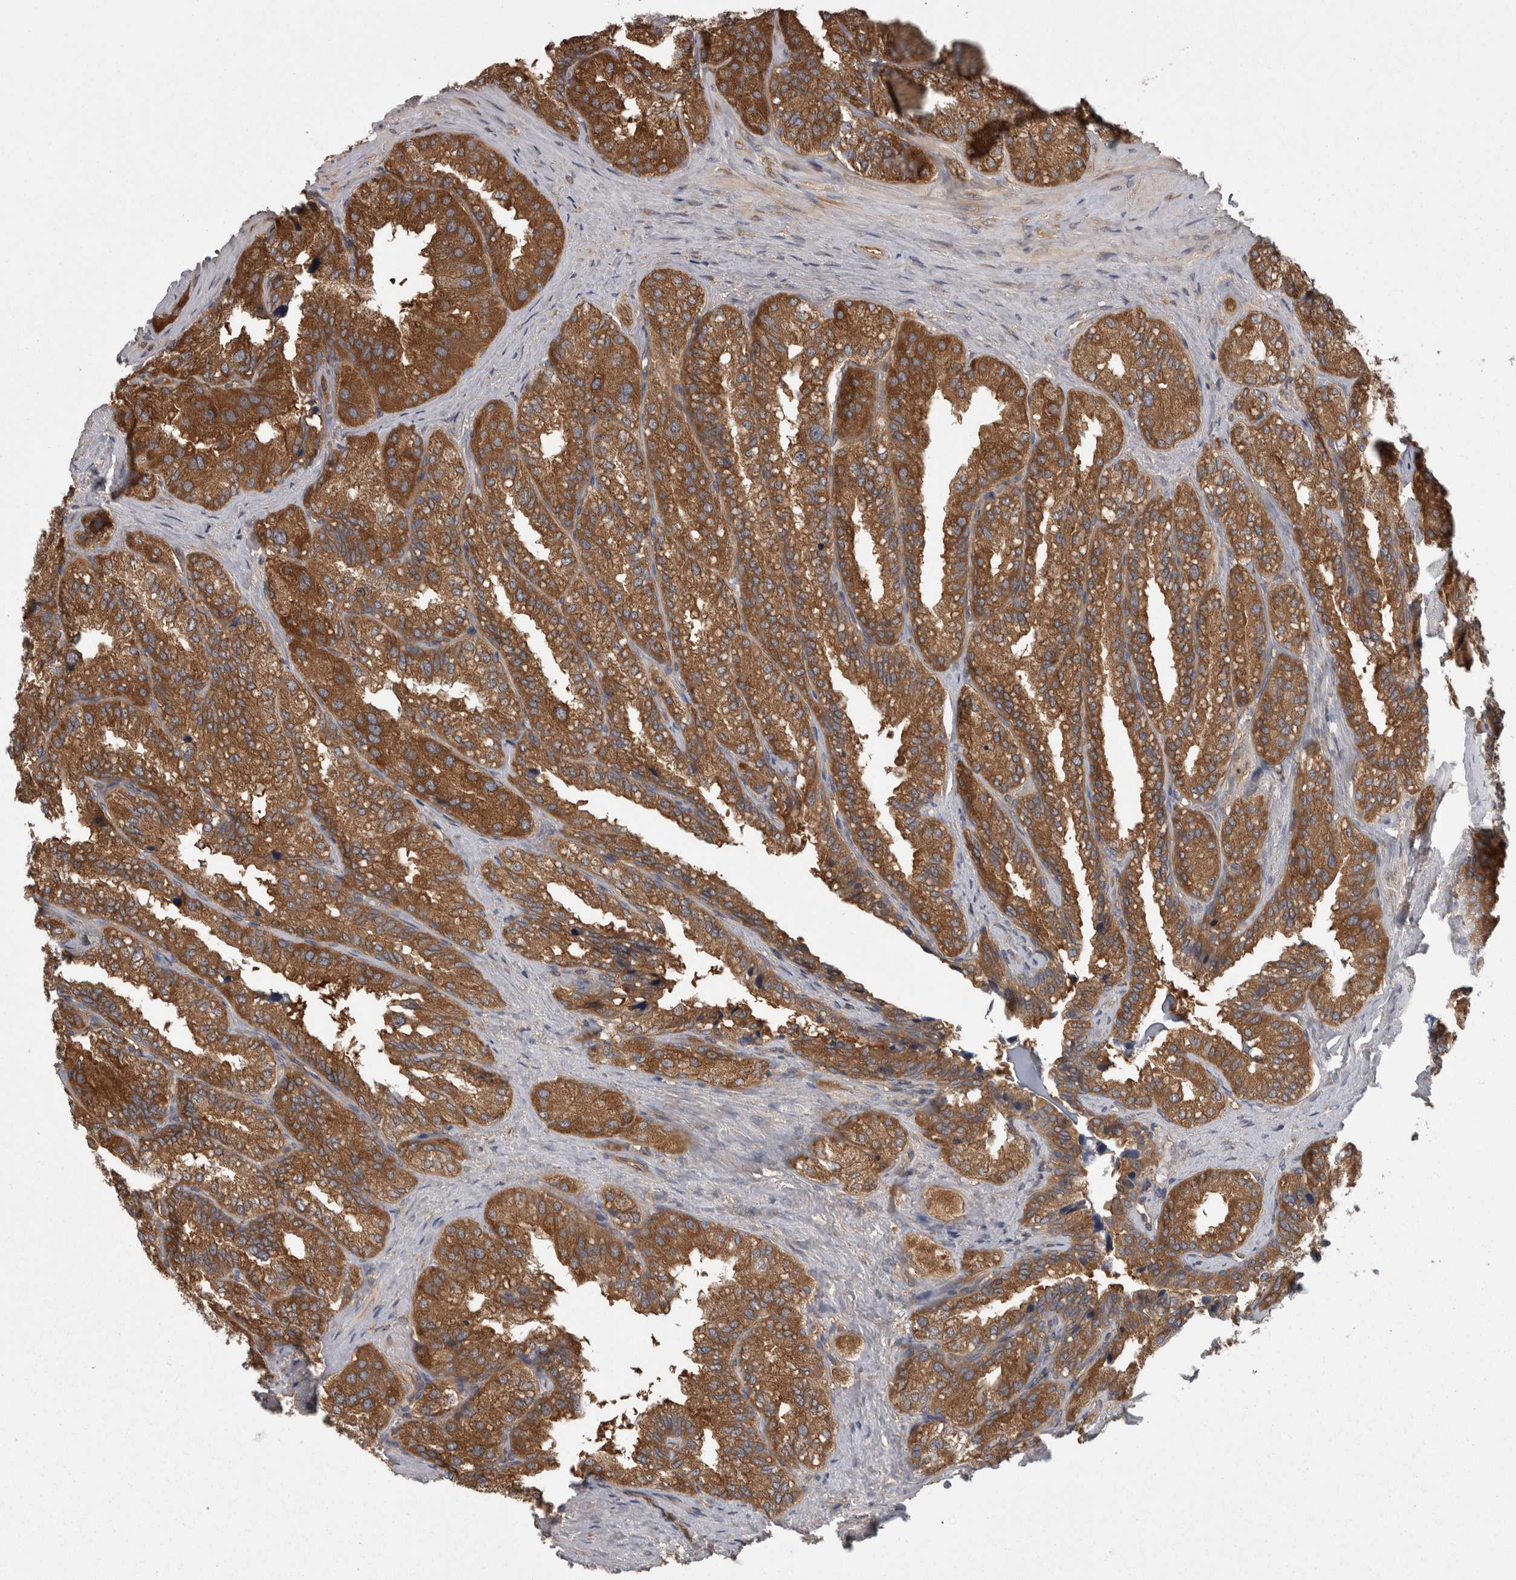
{"staining": {"intensity": "strong", "quantity": ">75%", "location": "cytoplasmic/membranous"}, "tissue": "seminal vesicle", "cell_type": "Glandular cells", "image_type": "normal", "snomed": [{"axis": "morphology", "description": "Normal tissue, NOS"}, {"axis": "topography", "description": "Prostate"}, {"axis": "topography", "description": "Seminal veicle"}], "caption": "Protein analysis of unremarkable seminal vesicle exhibits strong cytoplasmic/membranous staining in about >75% of glandular cells.", "gene": "SMCR8", "patient": {"sex": "male", "age": 51}}